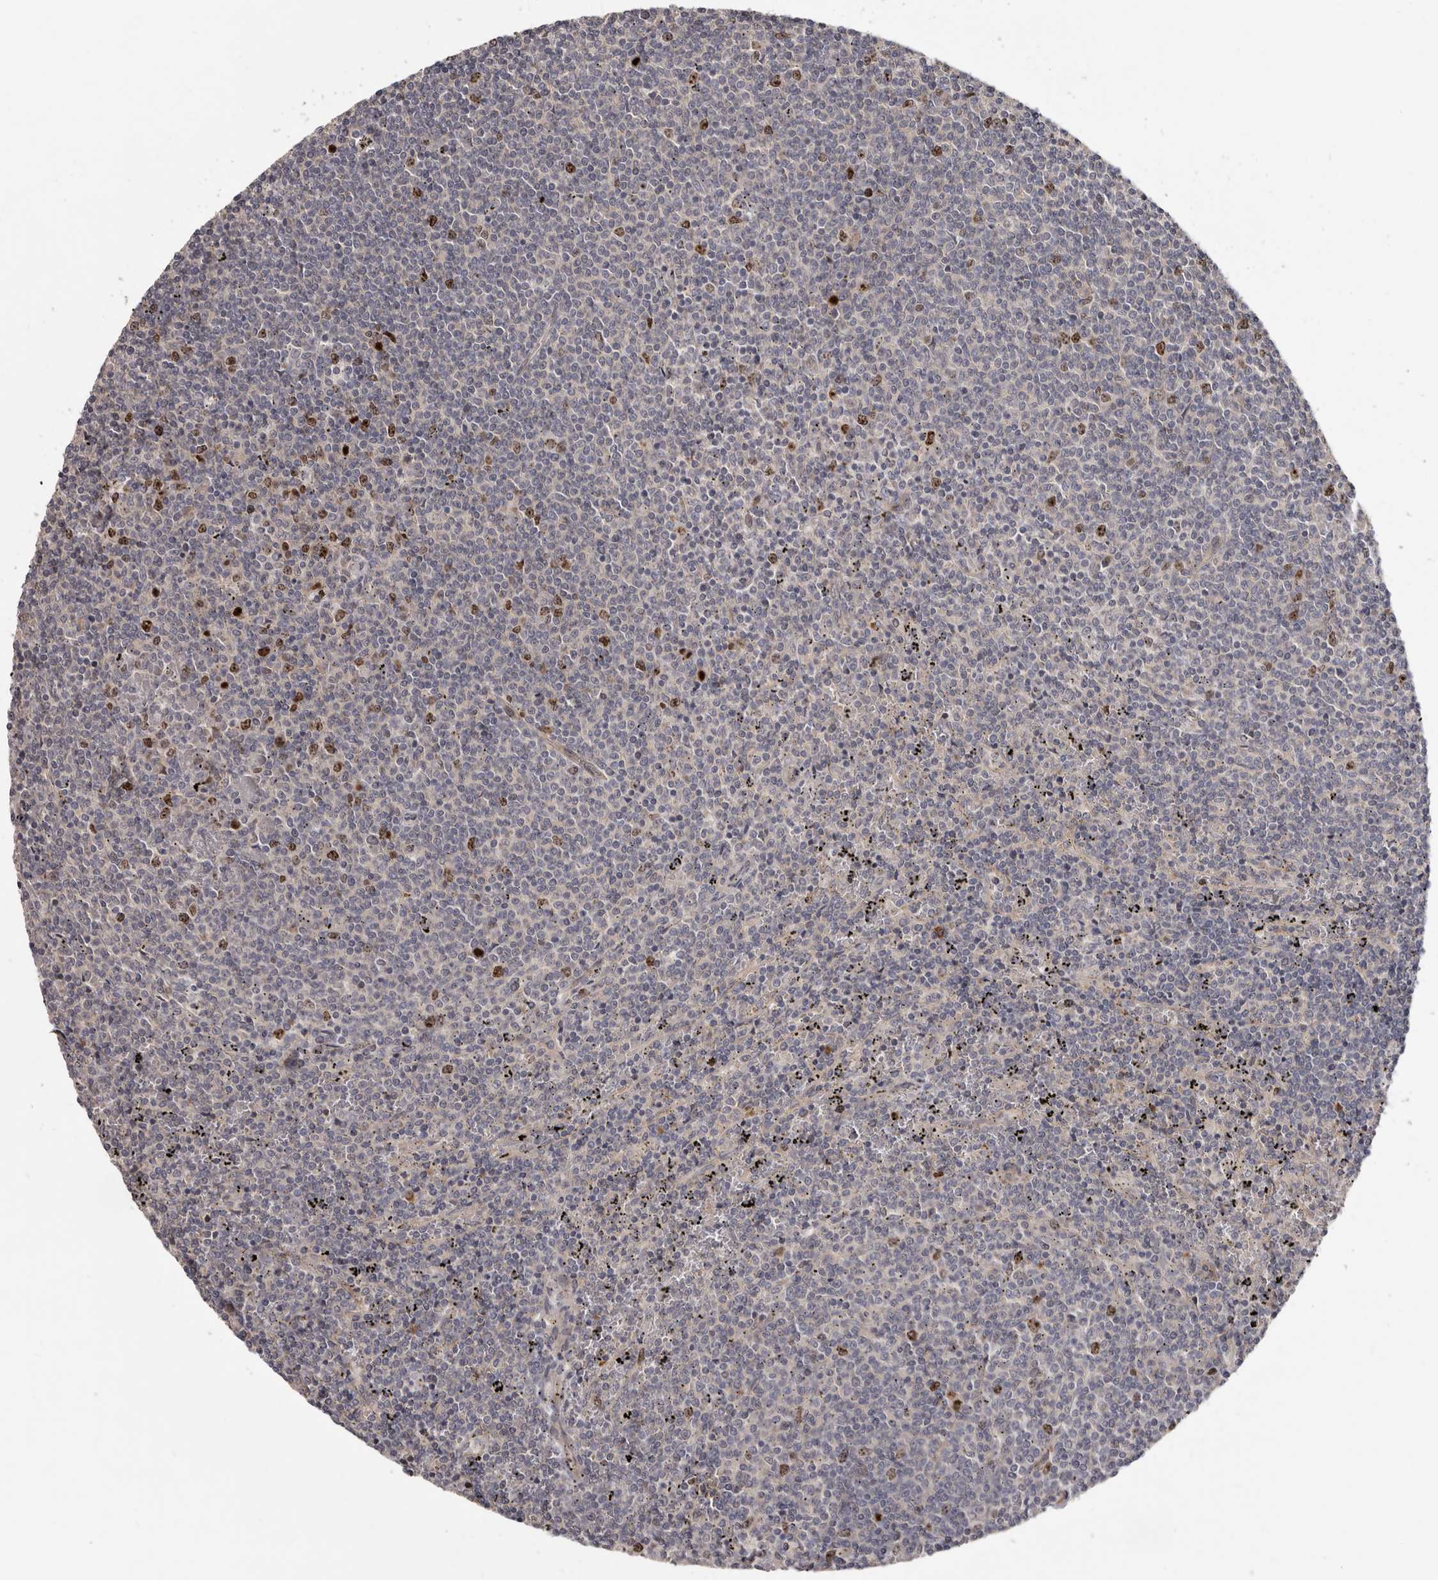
{"staining": {"intensity": "negative", "quantity": "none", "location": "none"}, "tissue": "lymphoma", "cell_type": "Tumor cells", "image_type": "cancer", "snomed": [{"axis": "morphology", "description": "Malignant lymphoma, non-Hodgkin's type, Low grade"}, {"axis": "topography", "description": "Spleen"}], "caption": "Tumor cells are negative for brown protein staining in low-grade malignant lymphoma, non-Hodgkin's type. (Stains: DAB IHC with hematoxylin counter stain, Microscopy: brightfield microscopy at high magnification).", "gene": "CDCA8", "patient": {"sex": "female", "age": 50}}